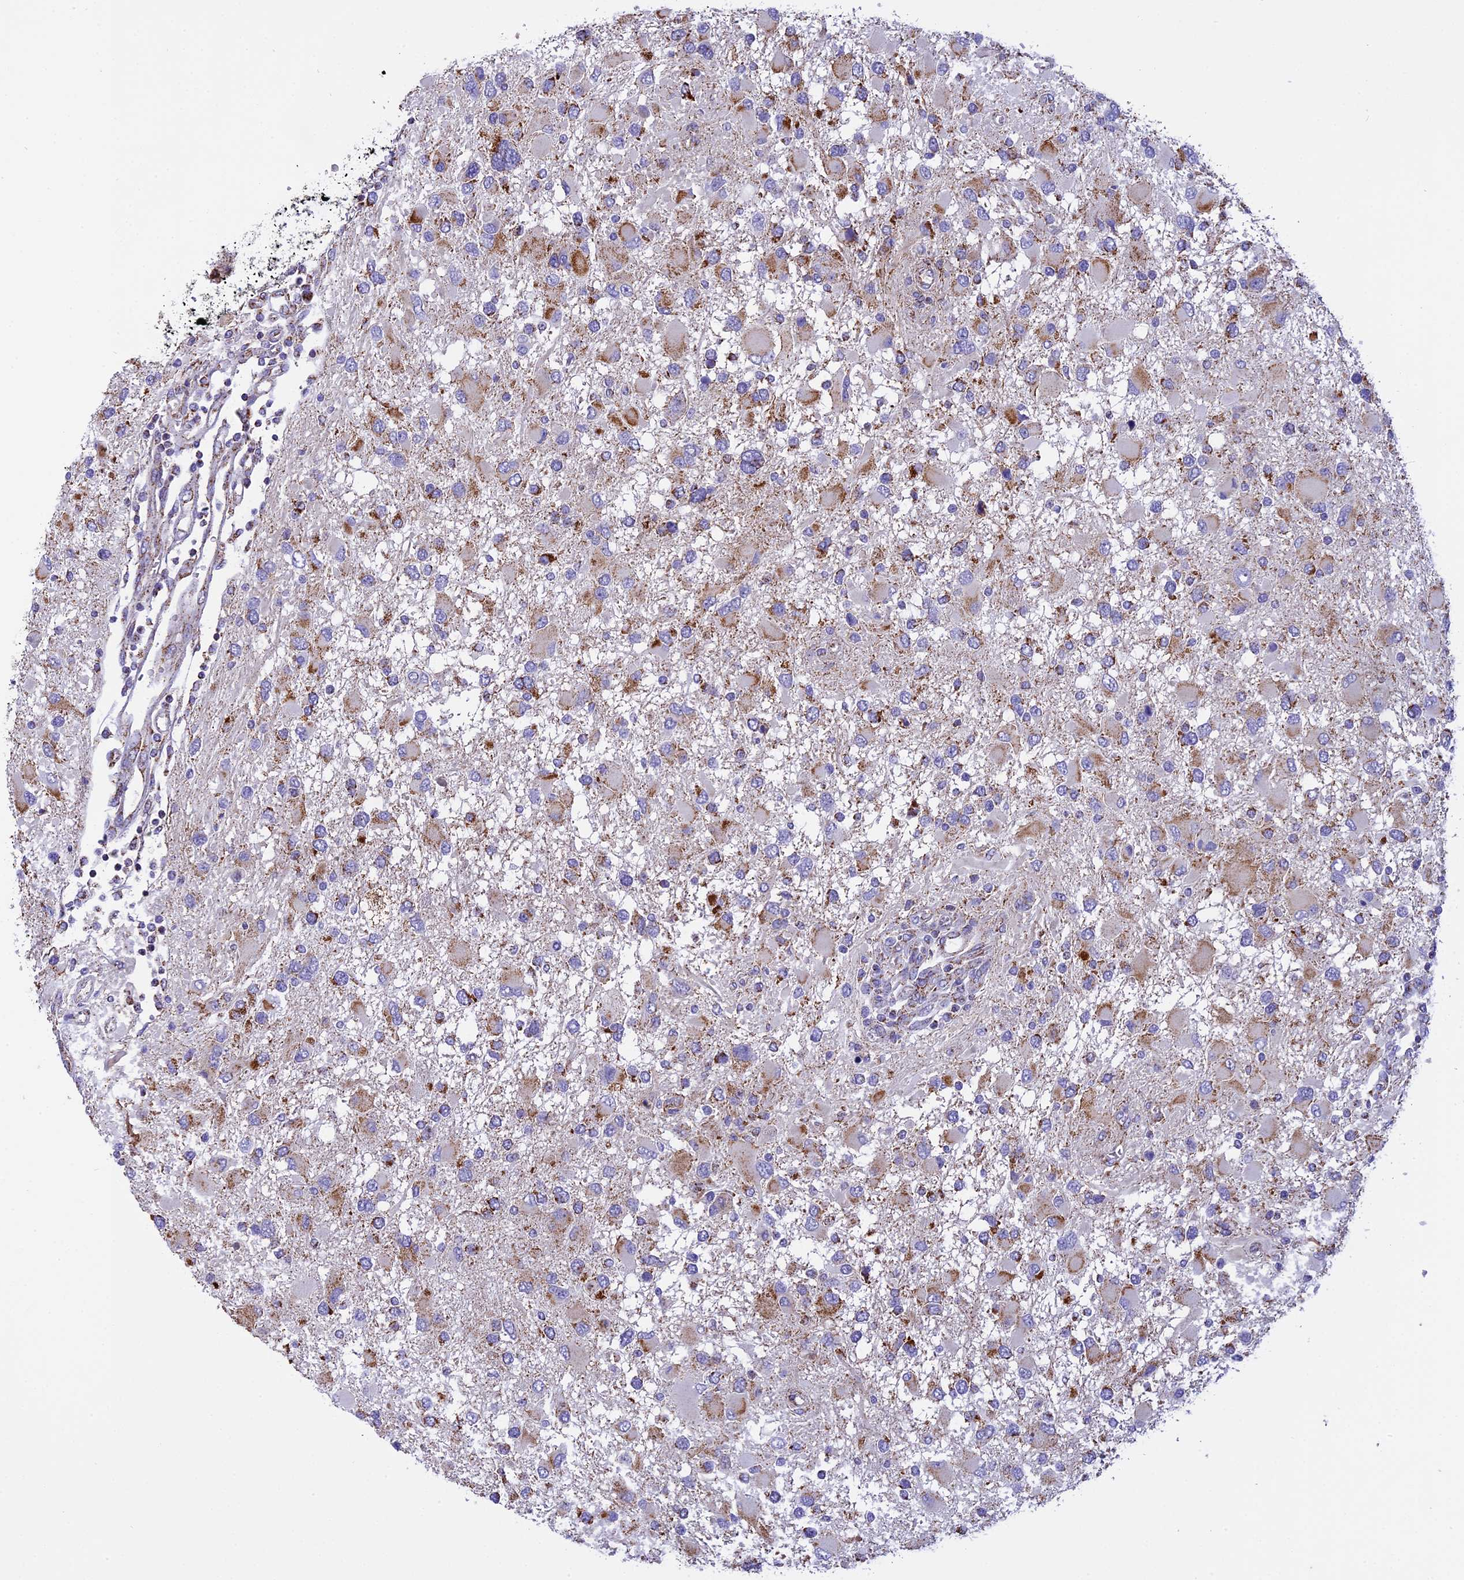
{"staining": {"intensity": "moderate", "quantity": "<25%", "location": "cytoplasmic/membranous"}, "tissue": "glioma", "cell_type": "Tumor cells", "image_type": "cancer", "snomed": [{"axis": "morphology", "description": "Glioma, malignant, High grade"}, {"axis": "topography", "description": "Brain"}], "caption": "Glioma stained for a protein (brown) displays moderate cytoplasmic/membranous positive staining in approximately <25% of tumor cells.", "gene": "KCNG1", "patient": {"sex": "male", "age": 53}}